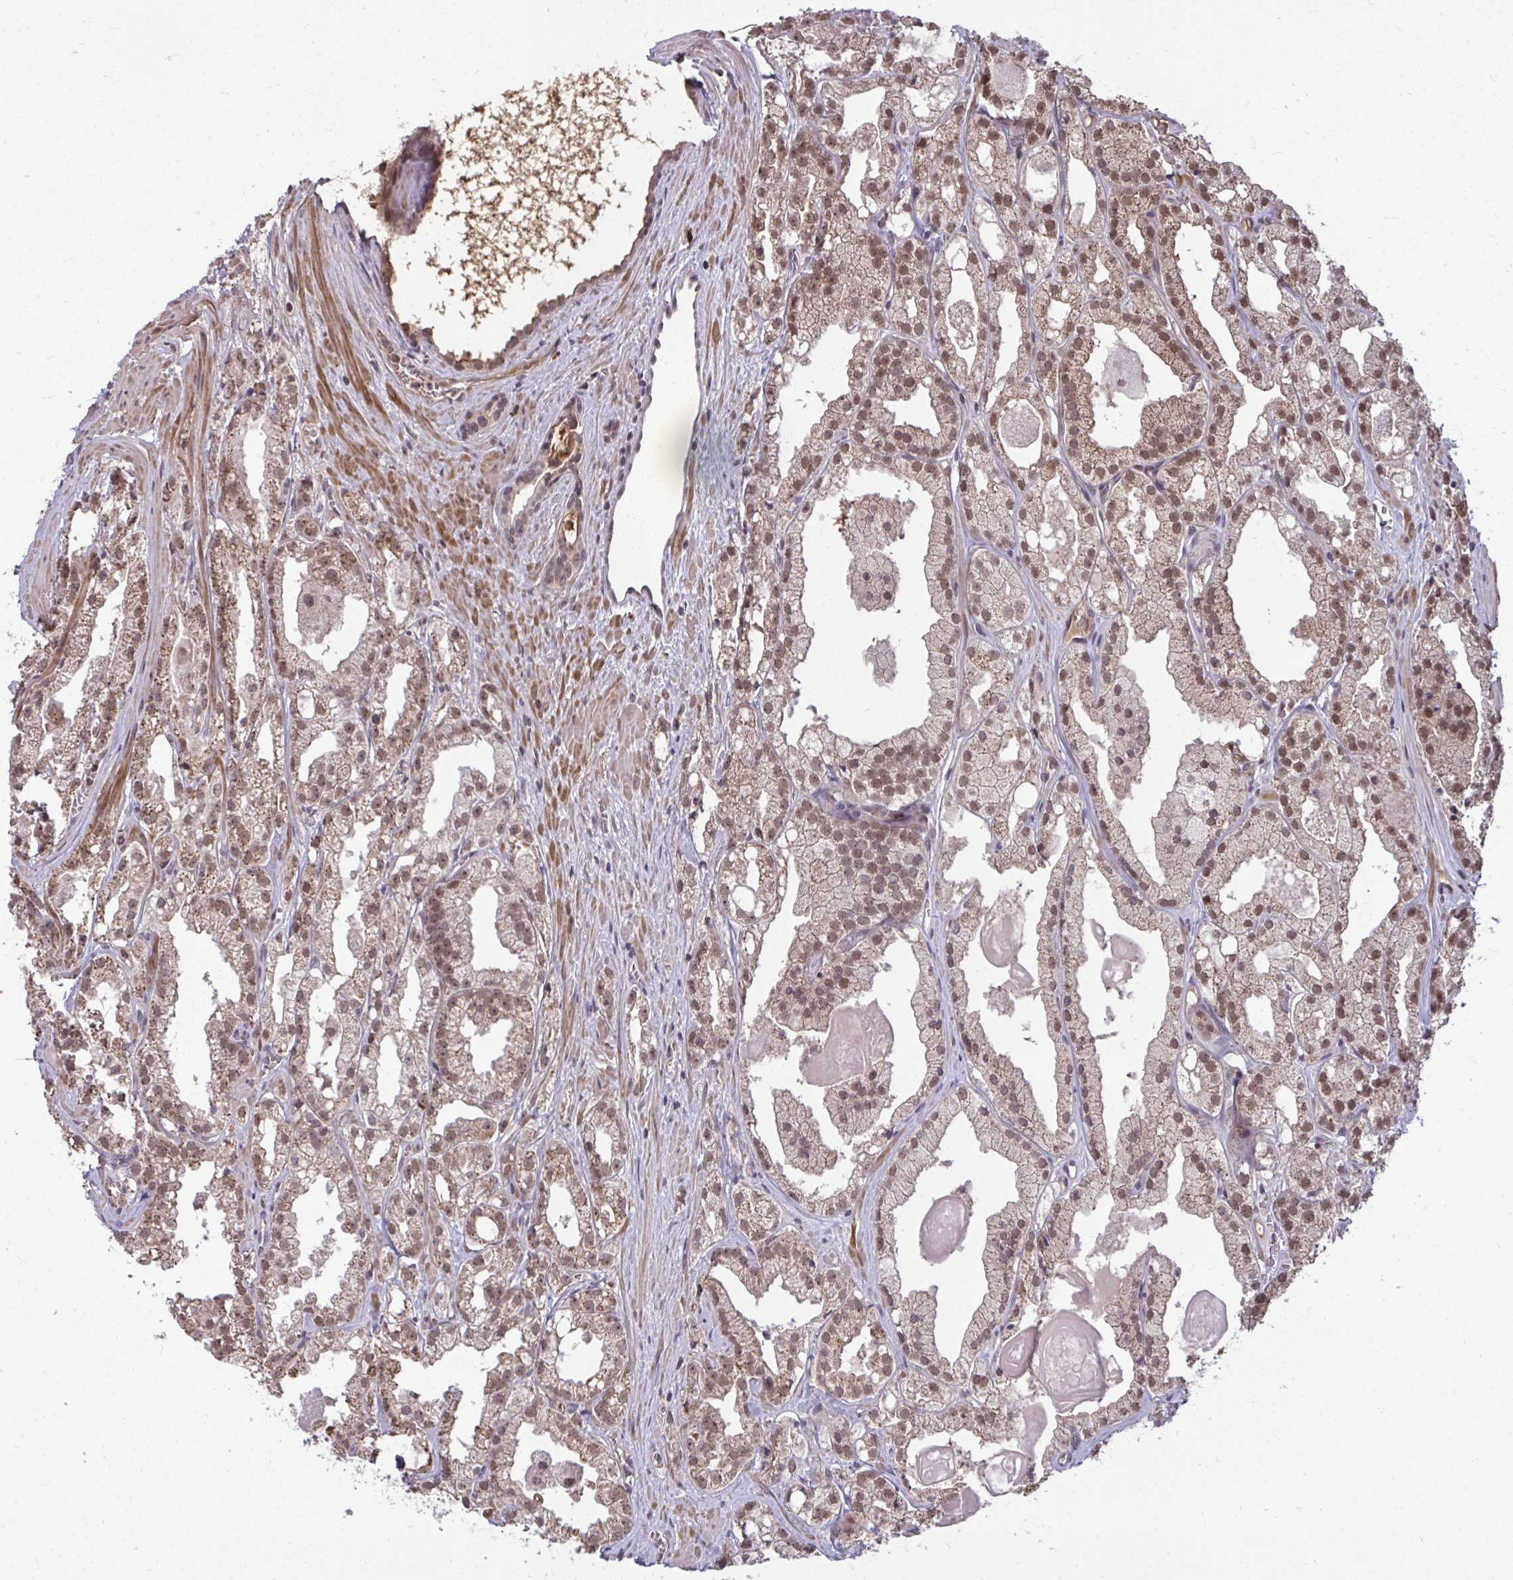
{"staining": {"intensity": "moderate", "quantity": ">75%", "location": "cytoplasmic/membranous,nuclear"}, "tissue": "prostate cancer", "cell_type": "Tumor cells", "image_type": "cancer", "snomed": [{"axis": "morphology", "description": "Adenocarcinoma, High grade"}, {"axis": "topography", "description": "Prostate"}], "caption": "Protein expression analysis of human prostate high-grade adenocarcinoma reveals moderate cytoplasmic/membranous and nuclear staining in about >75% of tumor cells. The staining was performed using DAB, with brown indicating positive protein expression. Nuclei are stained blue with hematoxylin.", "gene": "ZSCAN9", "patient": {"sex": "male", "age": 68}}